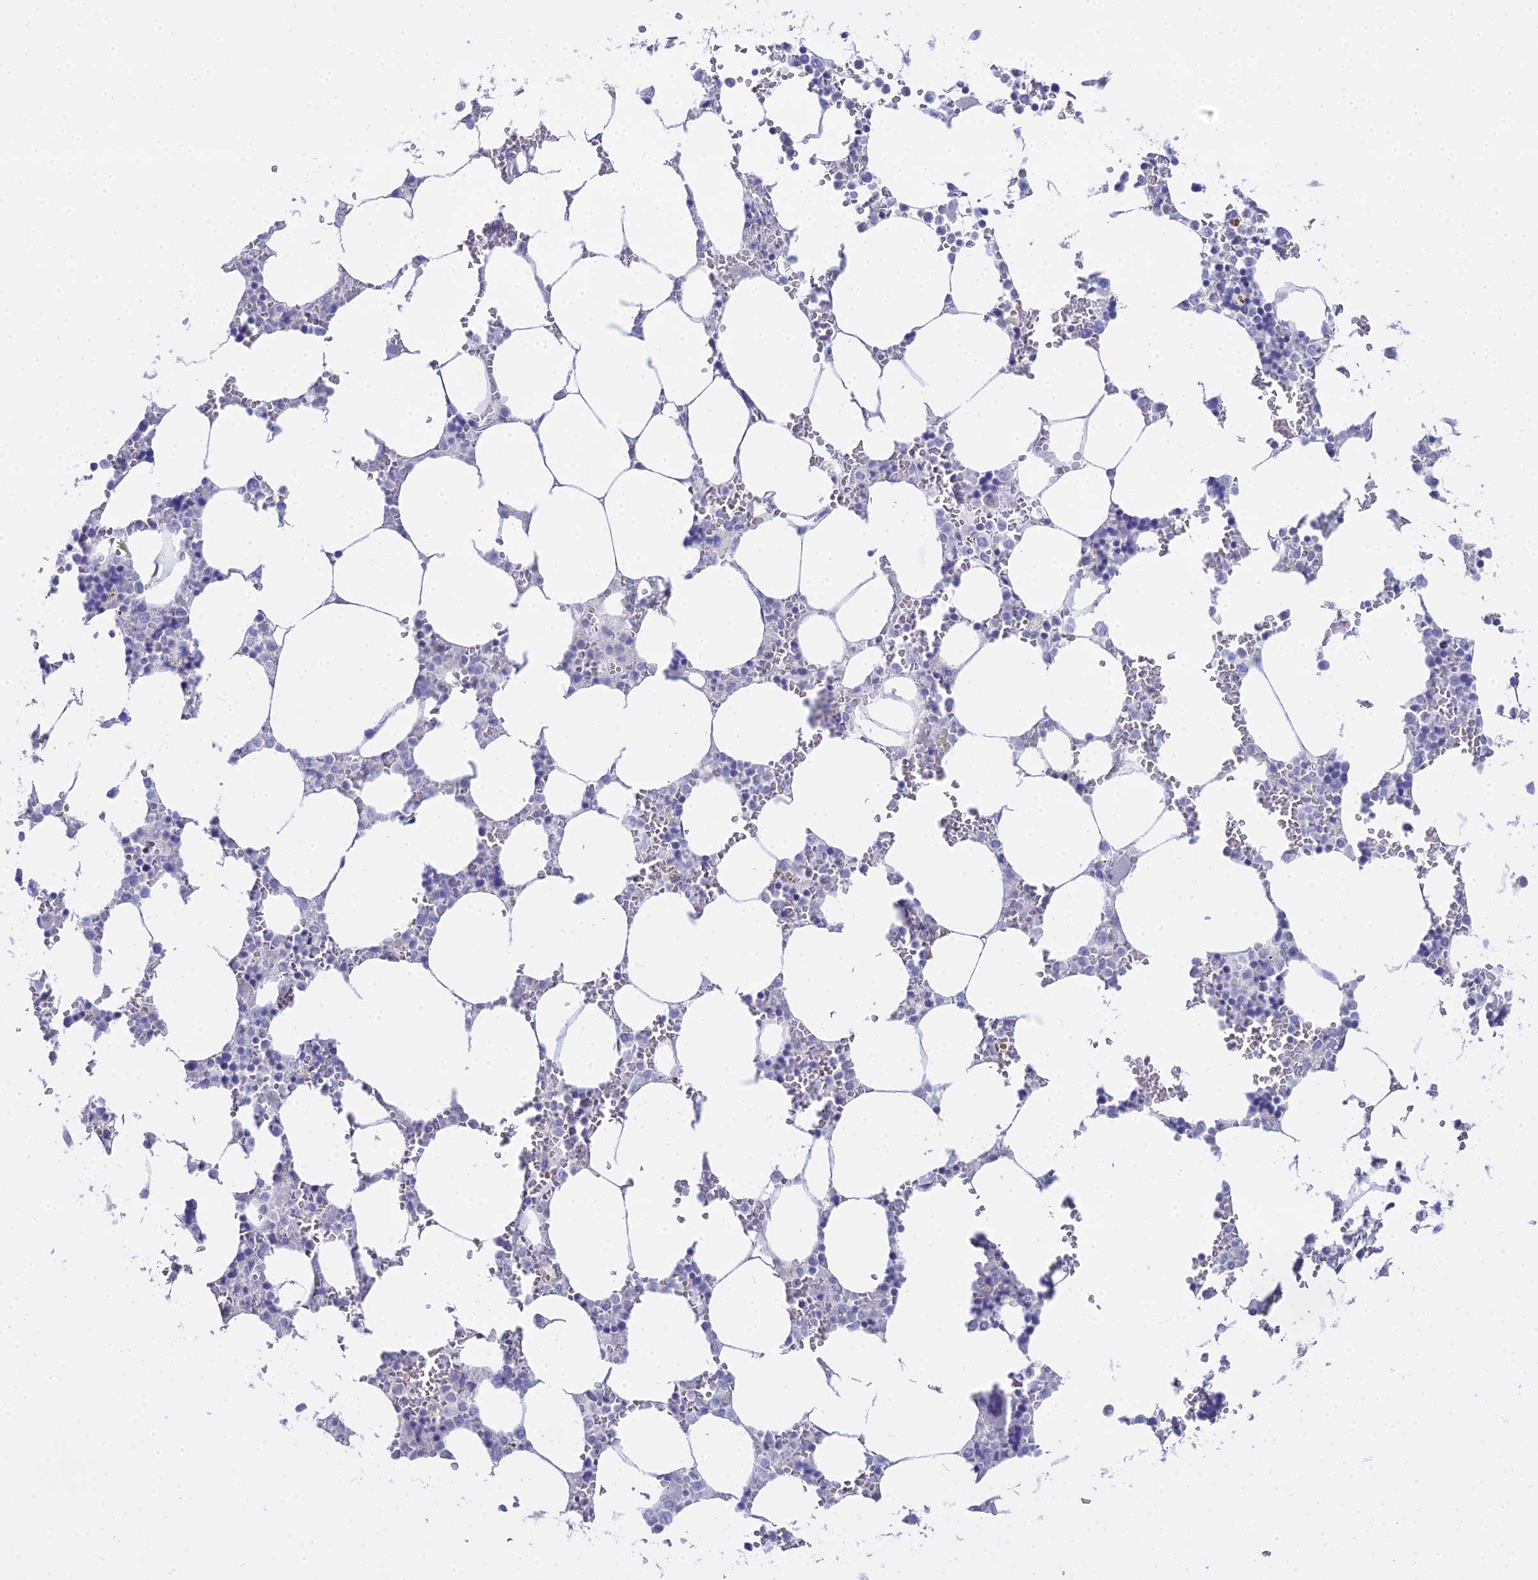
{"staining": {"intensity": "negative", "quantity": "none", "location": "none"}, "tissue": "bone marrow", "cell_type": "Hematopoietic cells", "image_type": "normal", "snomed": [{"axis": "morphology", "description": "Normal tissue, NOS"}, {"axis": "topography", "description": "Bone marrow"}], "caption": "Photomicrograph shows no significant protein staining in hematopoietic cells of unremarkable bone marrow. (Immunohistochemistry, brightfield microscopy, high magnification).", "gene": "S100A7", "patient": {"sex": "male", "age": 64}}